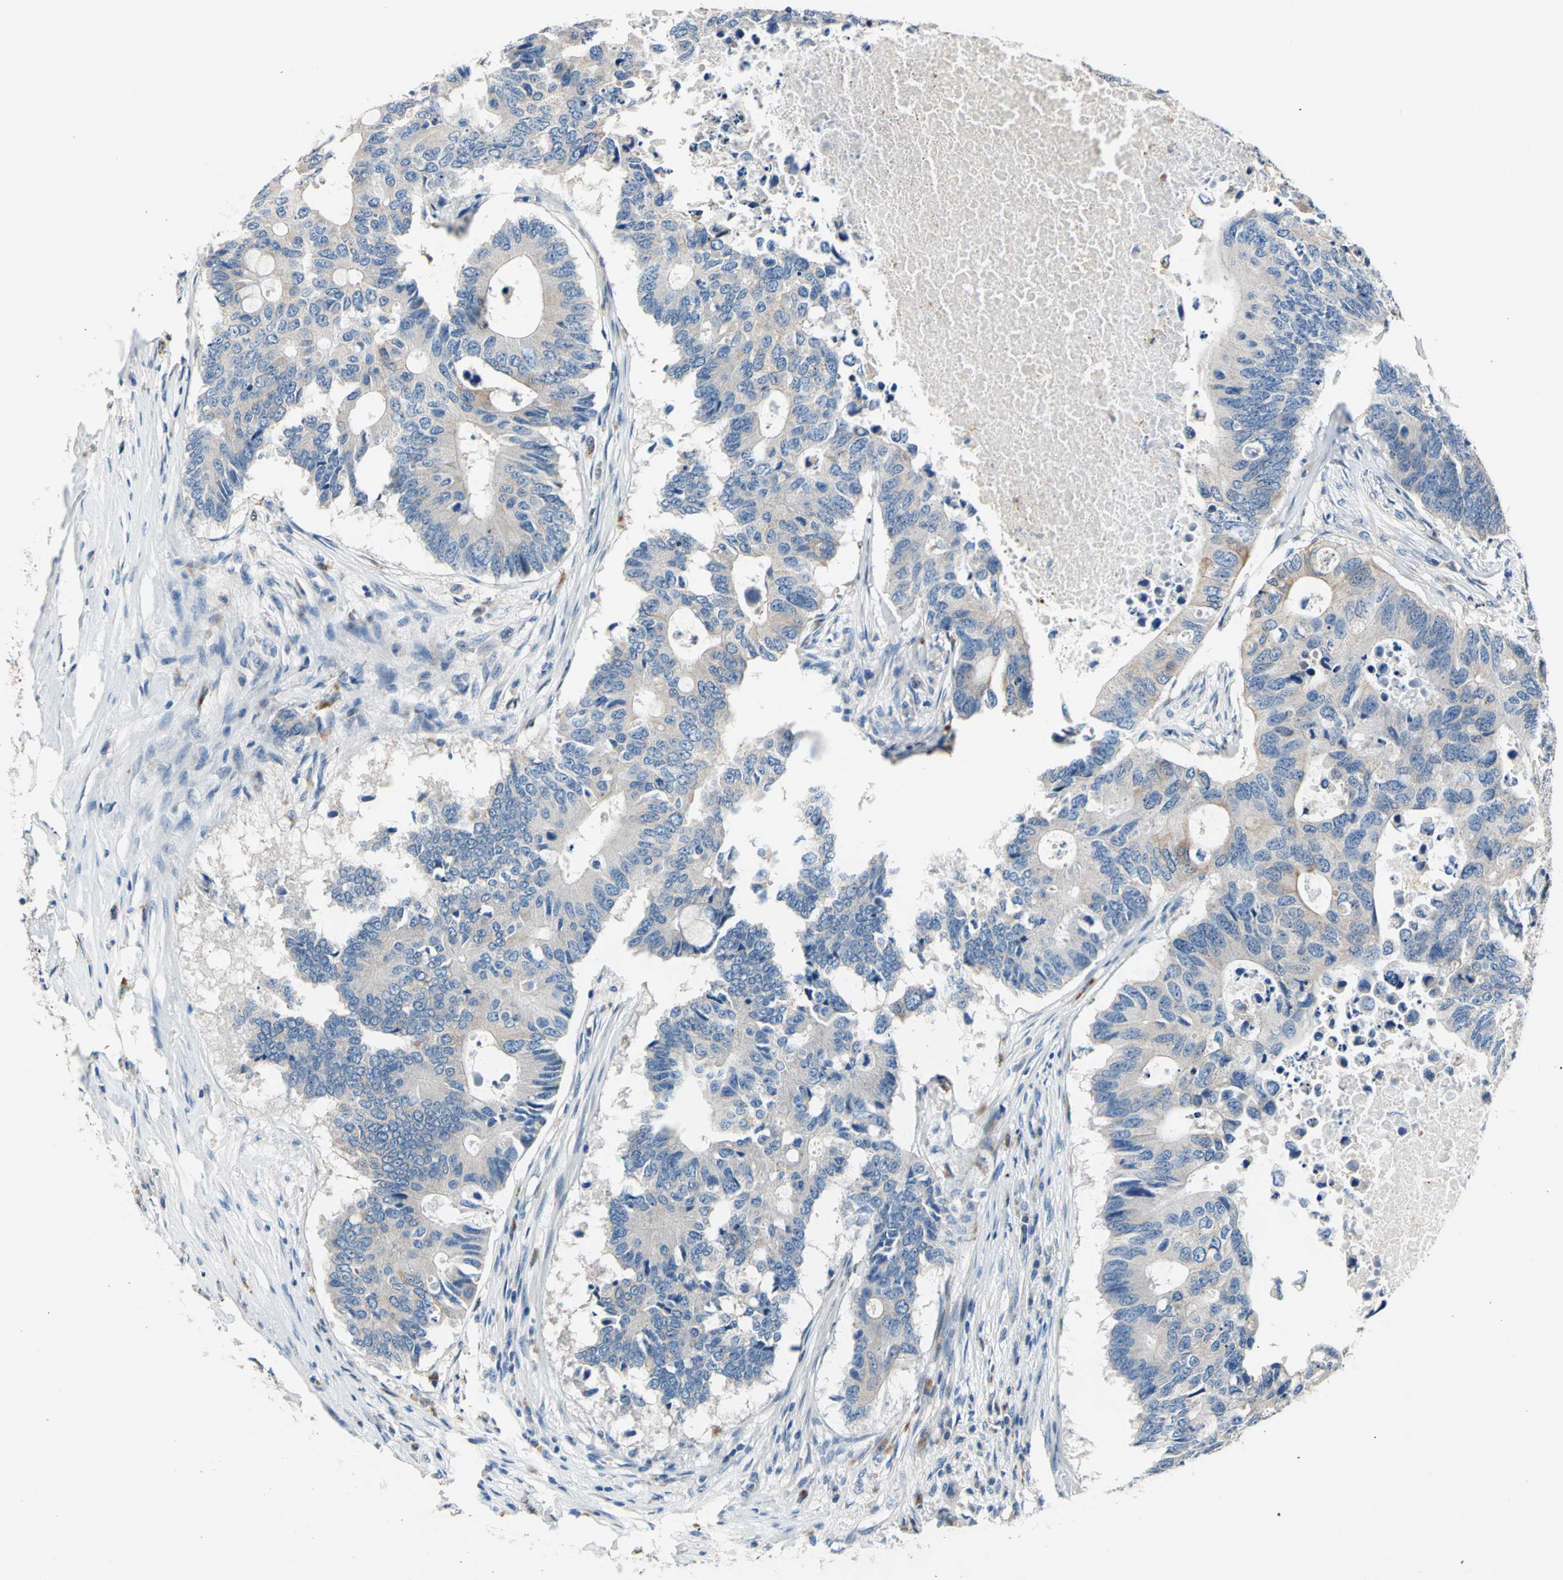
{"staining": {"intensity": "weak", "quantity": "25%-75%", "location": "cytoplasmic/membranous"}, "tissue": "colorectal cancer", "cell_type": "Tumor cells", "image_type": "cancer", "snomed": [{"axis": "morphology", "description": "Adenocarcinoma, NOS"}, {"axis": "topography", "description": "Colon"}], "caption": "Immunohistochemistry (IHC) of human colorectal adenocarcinoma displays low levels of weak cytoplasmic/membranous positivity in about 25%-75% of tumor cells. The protein of interest is stained brown, and the nuclei are stained in blue (DAB (3,3'-diaminobenzidine) IHC with brightfield microscopy, high magnification).", "gene": "RASD2", "patient": {"sex": "male", "age": 71}}